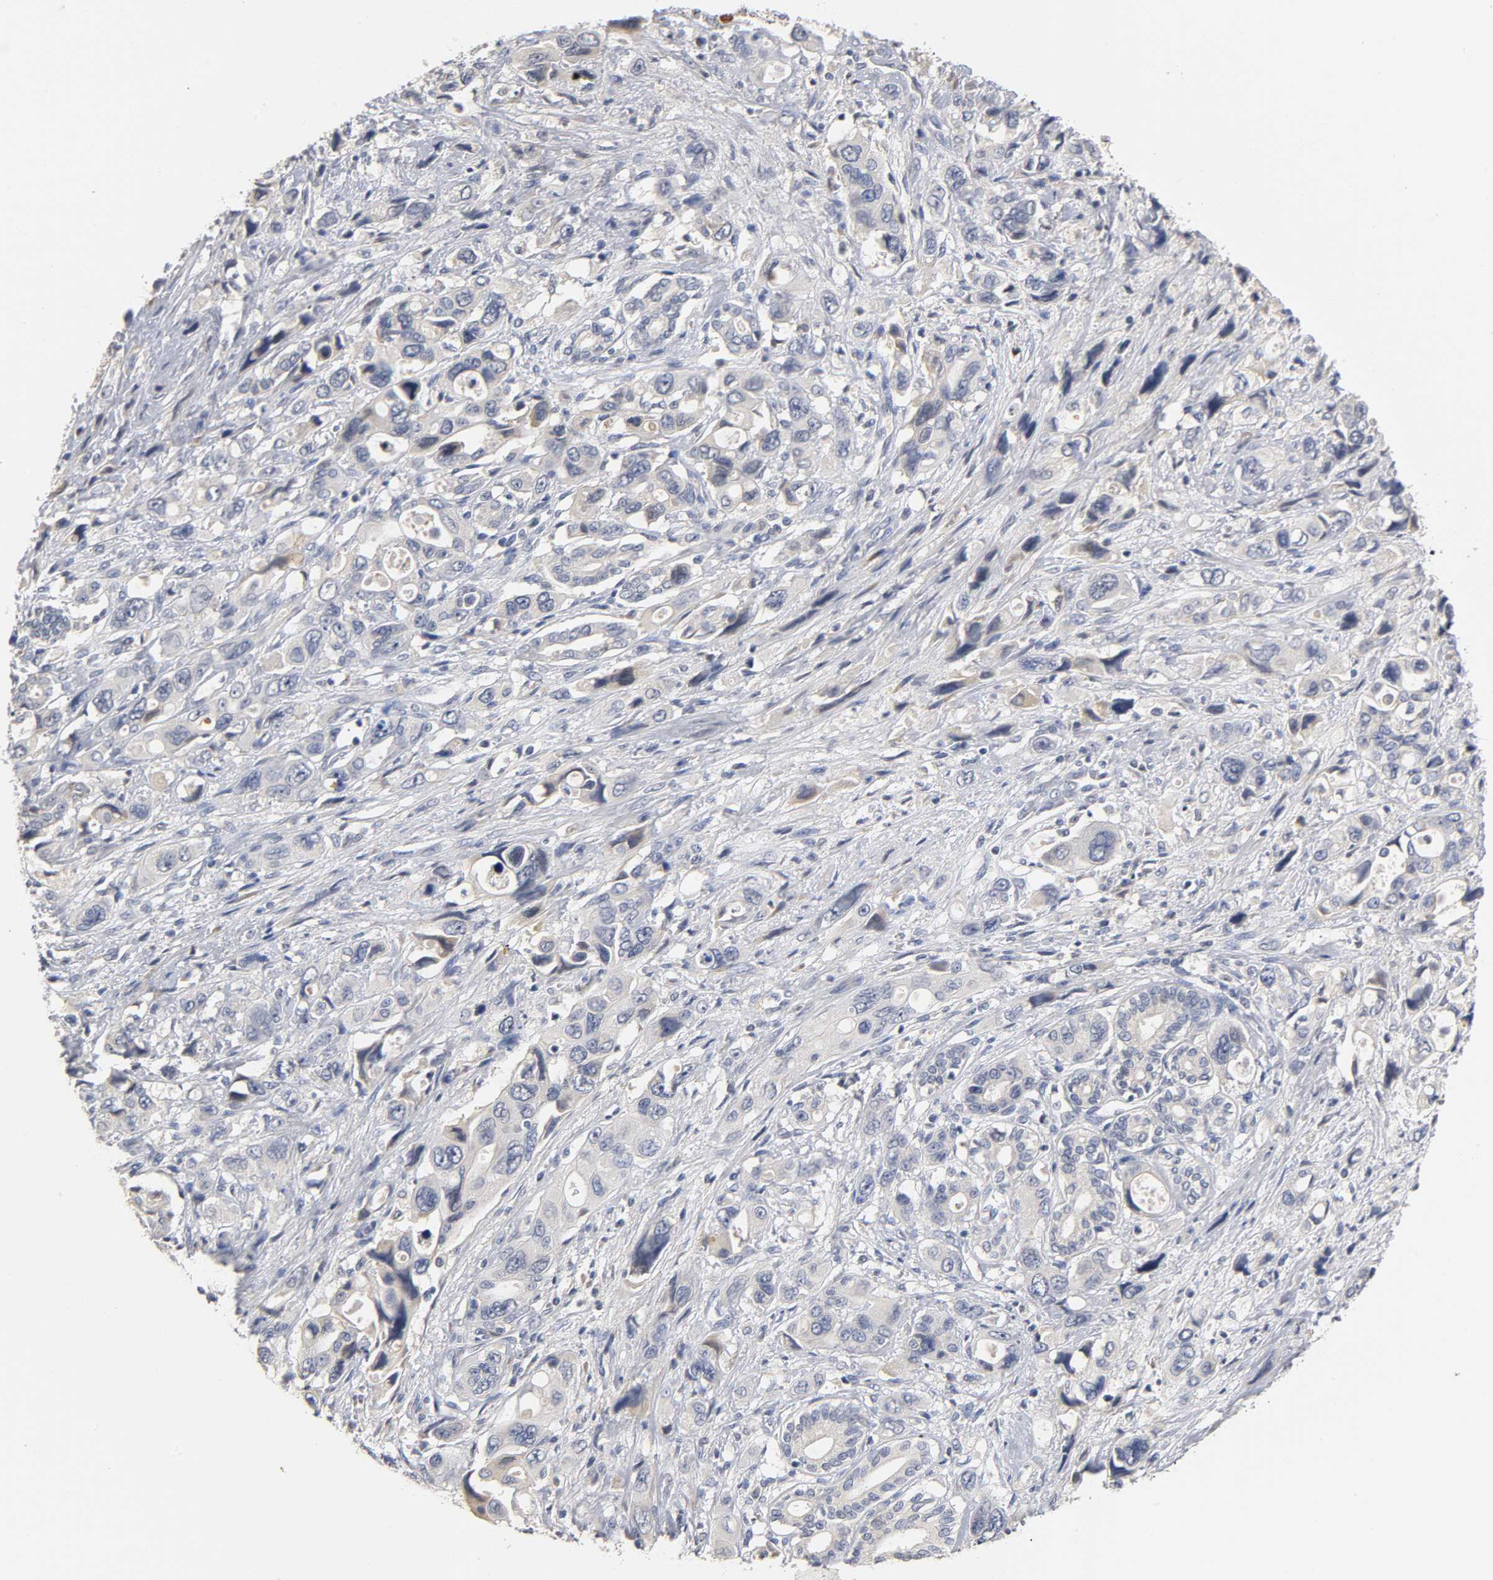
{"staining": {"intensity": "negative", "quantity": "none", "location": "none"}, "tissue": "pancreatic cancer", "cell_type": "Tumor cells", "image_type": "cancer", "snomed": [{"axis": "morphology", "description": "Adenocarcinoma, NOS"}, {"axis": "topography", "description": "Pancreas"}], "caption": "This is an IHC micrograph of adenocarcinoma (pancreatic). There is no positivity in tumor cells.", "gene": "OVOL1", "patient": {"sex": "male", "age": 46}}